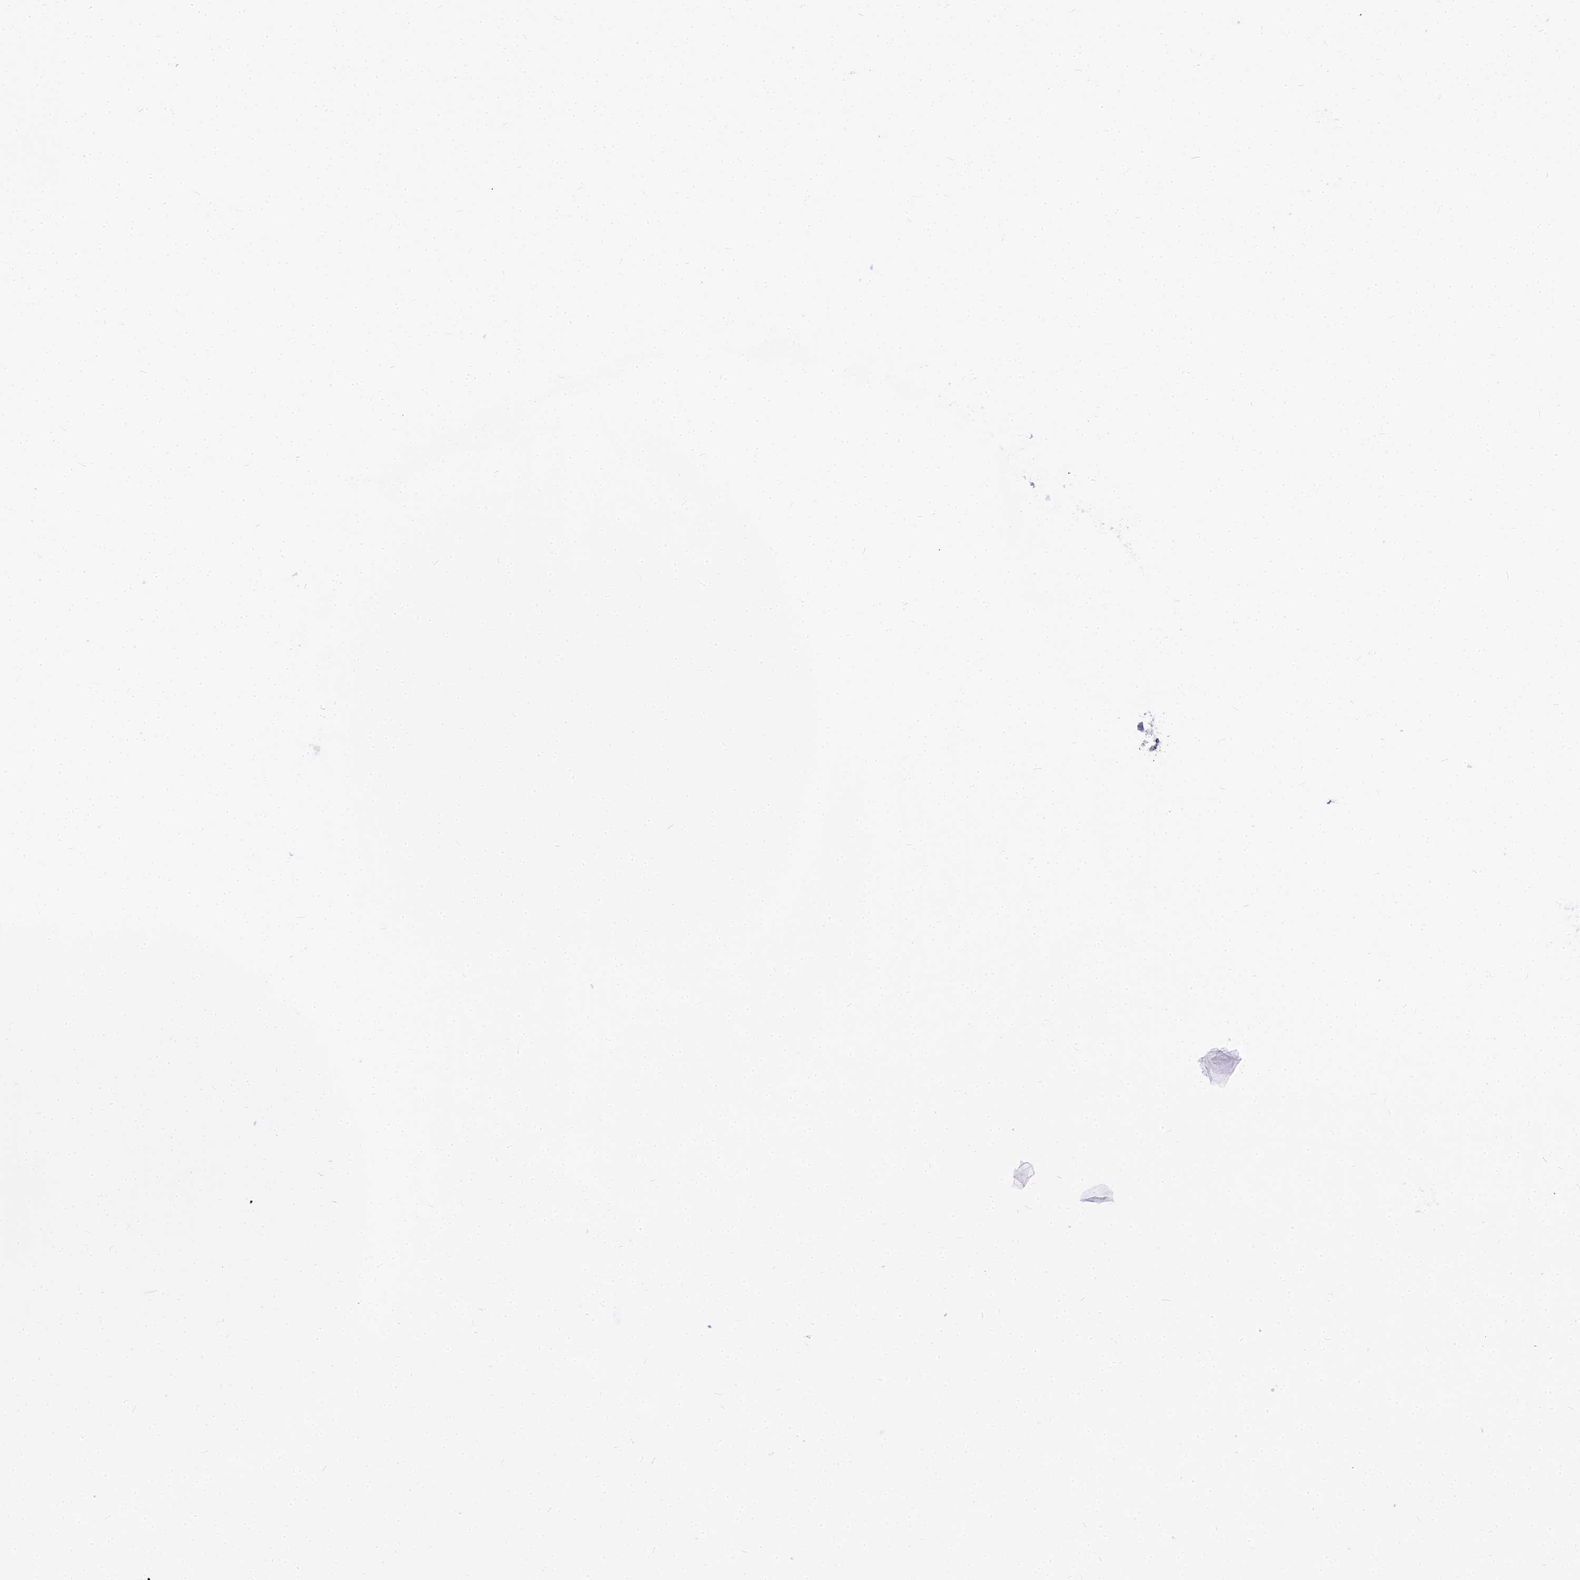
{"staining": {"intensity": "negative", "quantity": "none", "location": "none"}, "tissue": "breast cancer", "cell_type": "Tumor cells", "image_type": "cancer", "snomed": [{"axis": "morphology", "description": "Duct carcinoma"}, {"axis": "topography", "description": "Breast"}], "caption": "Tumor cells are negative for brown protein staining in intraductal carcinoma (breast).", "gene": "RGL3", "patient": {"sex": "female", "age": 40}}